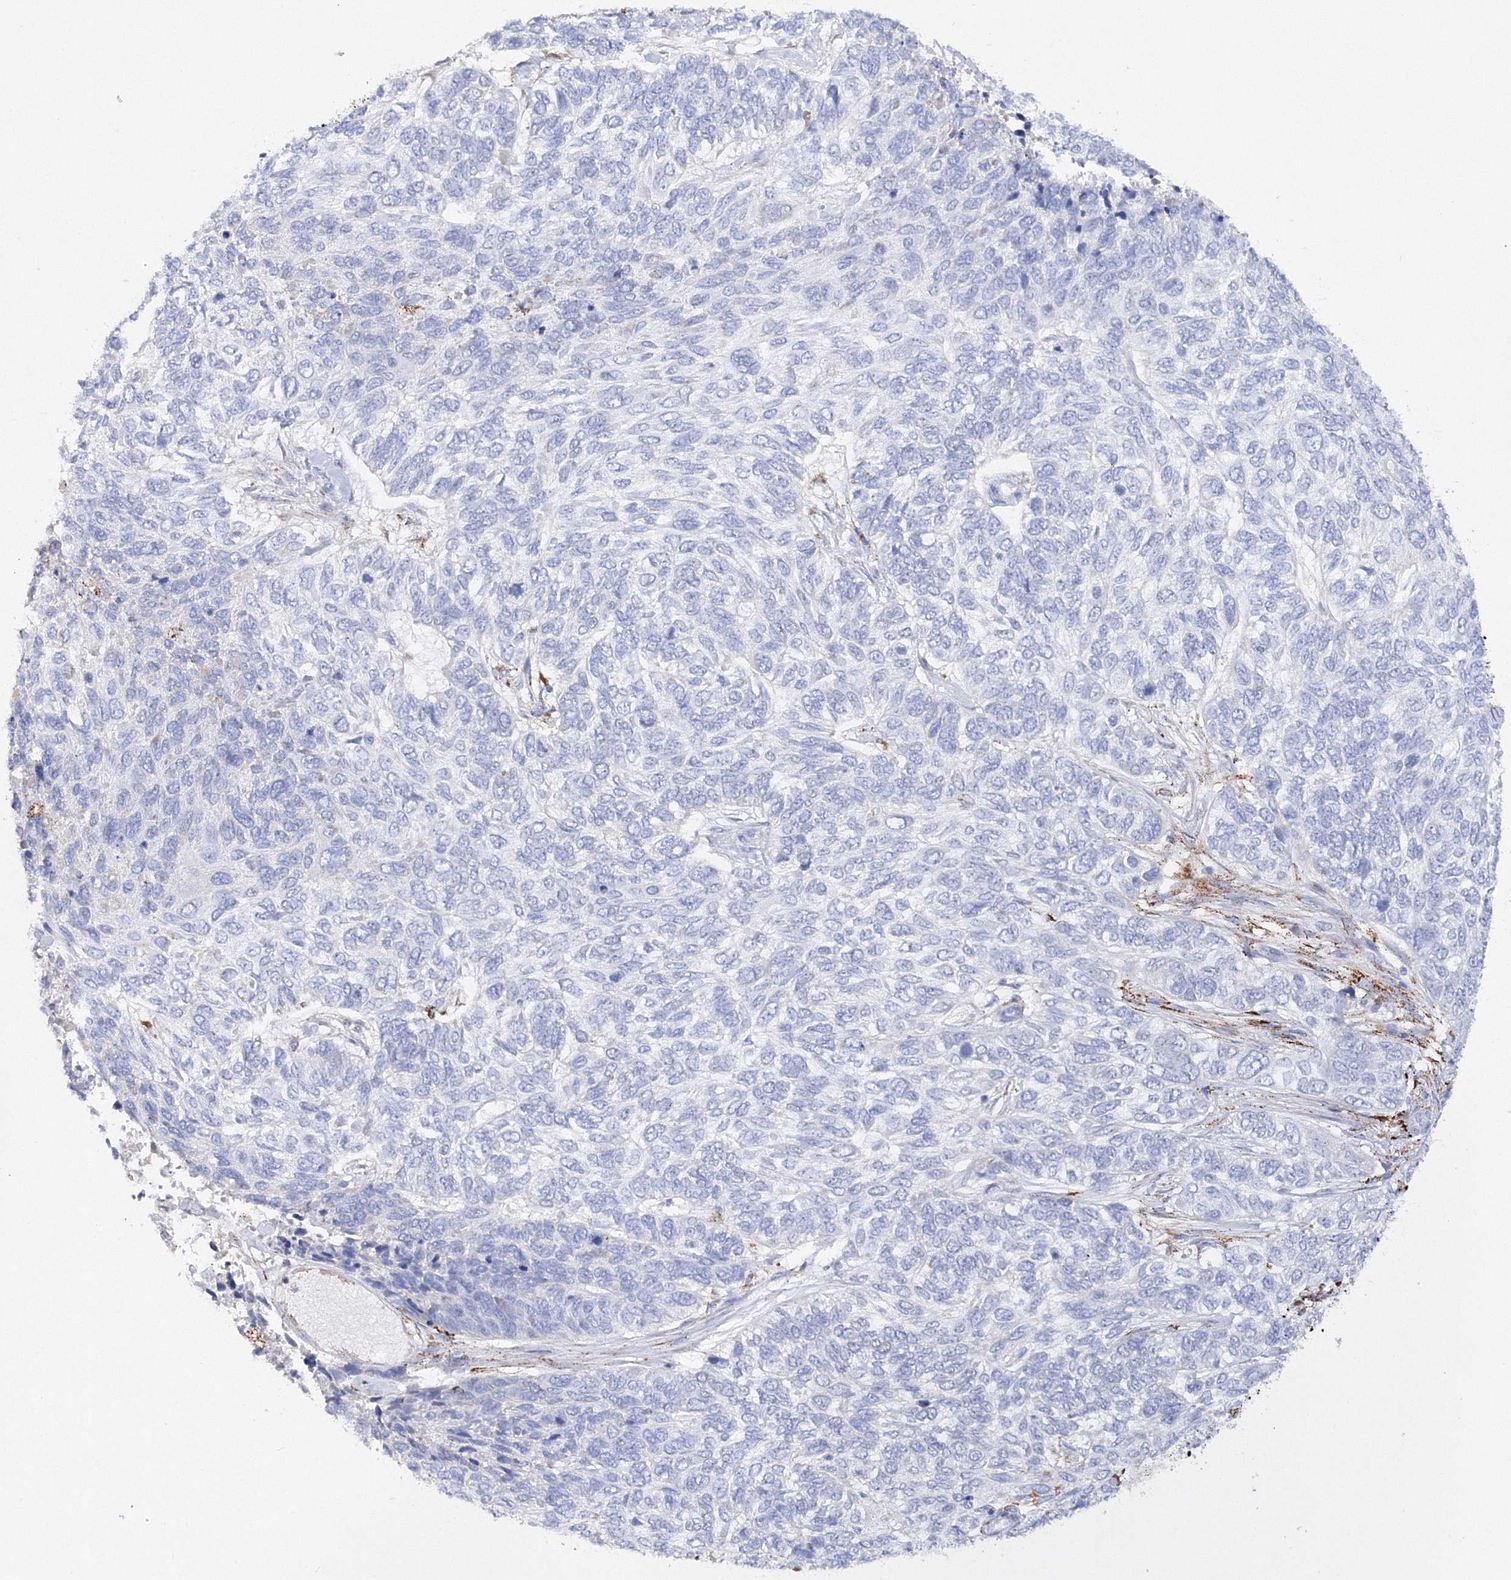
{"staining": {"intensity": "negative", "quantity": "none", "location": "none"}, "tissue": "skin cancer", "cell_type": "Tumor cells", "image_type": "cancer", "snomed": [{"axis": "morphology", "description": "Basal cell carcinoma"}, {"axis": "topography", "description": "Skin"}], "caption": "This micrograph is of skin cancer stained with immunohistochemistry to label a protein in brown with the nuclei are counter-stained blue. There is no positivity in tumor cells. (Brightfield microscopy of DAB IHC at high magnification).", "gene": "MERTK", "patient": {"sex": "female", "age": 65}}